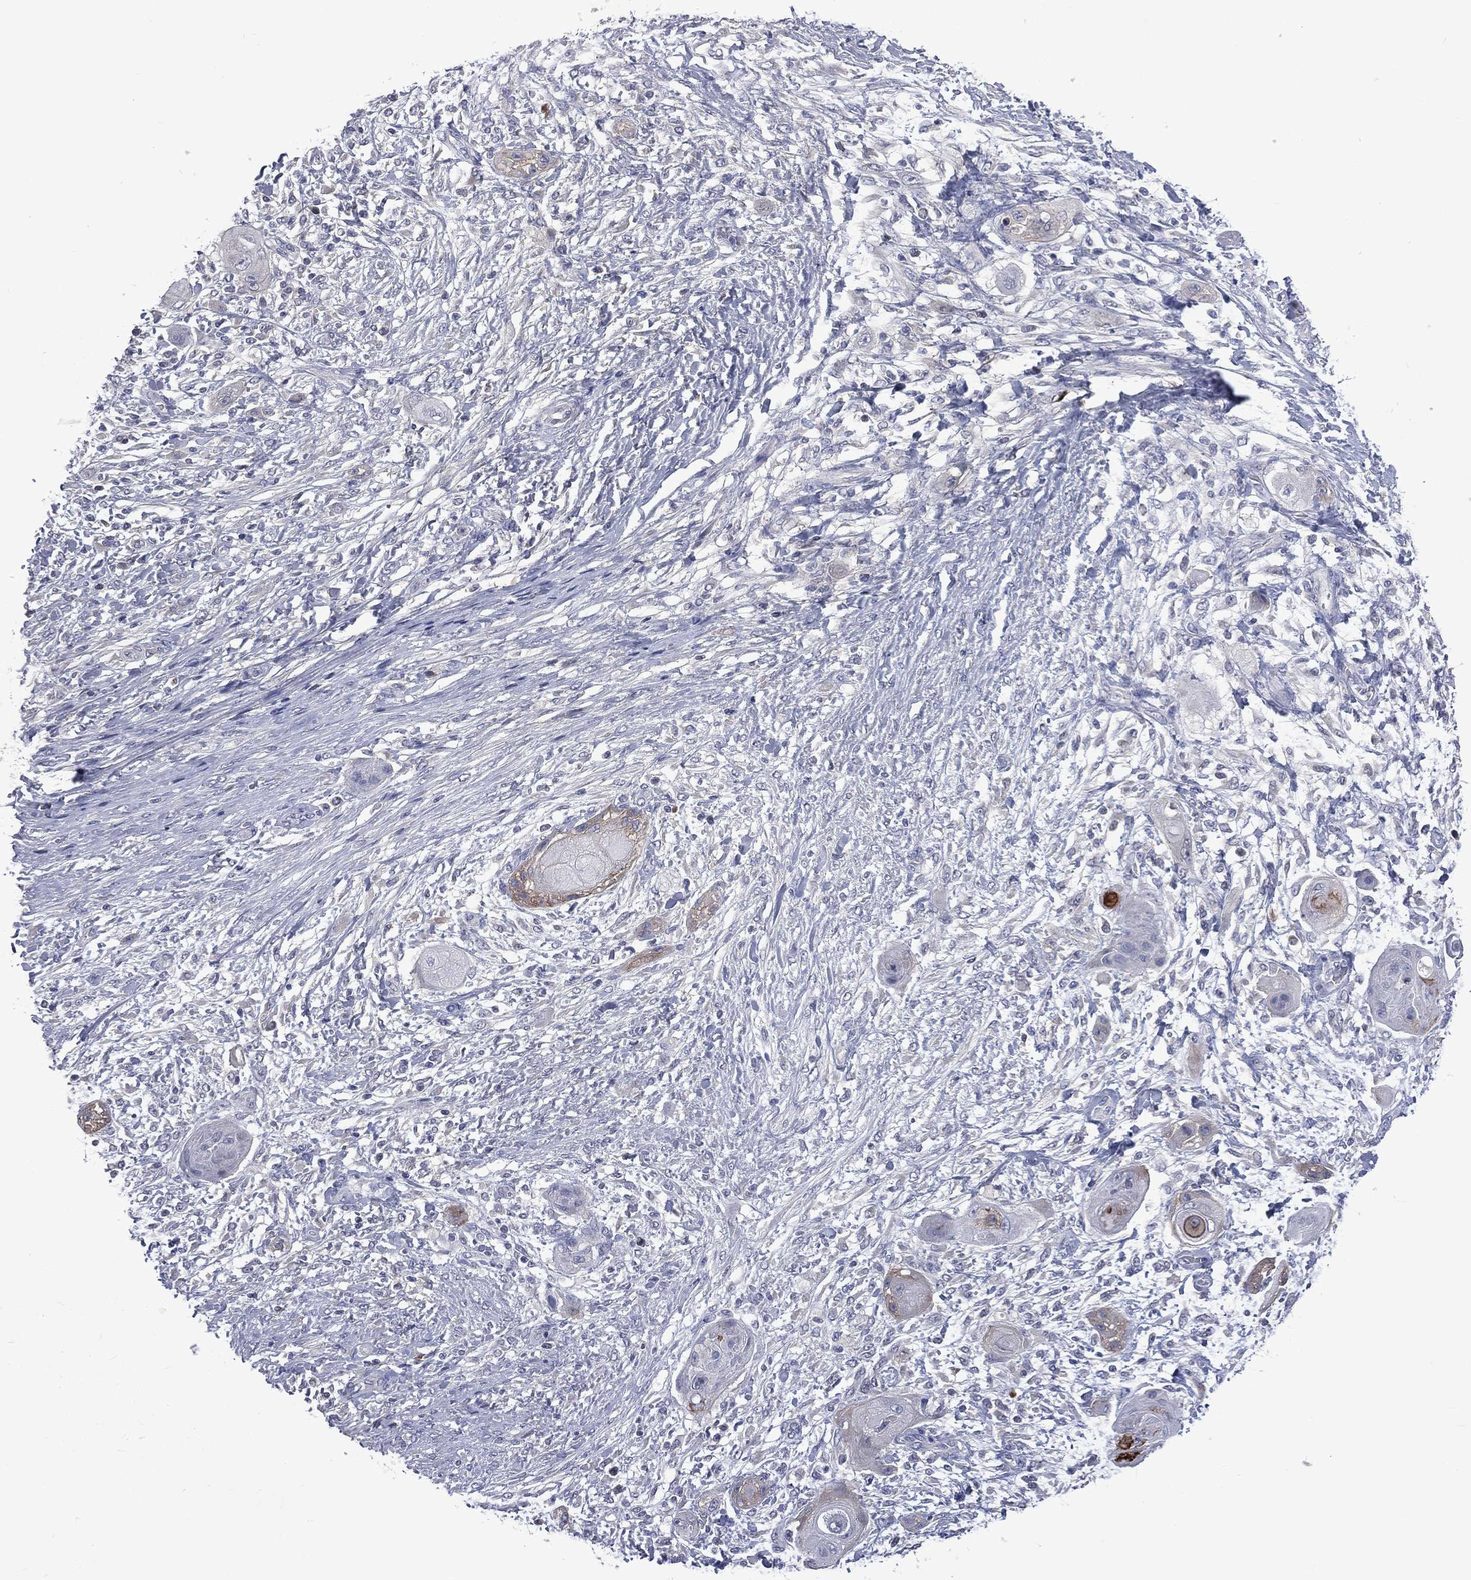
{"staining": {"intensity": "negative", "quantity": "none", "location": "none"}, "tissue": "skin cancer", "cell_type": "Tumor cells", "image_type": "cancer", "snomed": [{"axis": "morphology", "description": "Squamous cell carcinoma, NOS"}, {"axis": "topography", "description": "Skin"}], "caption": "High magnification brightfield microscopy of skin cancer stained with DAB (3,3'-diaminobenzidine) (brown) and counterstained with hematoxylin (blue): tumor cells show no significant positivity.", "gene": "CA12", "patient": {"sex": "male", "age": 62}}